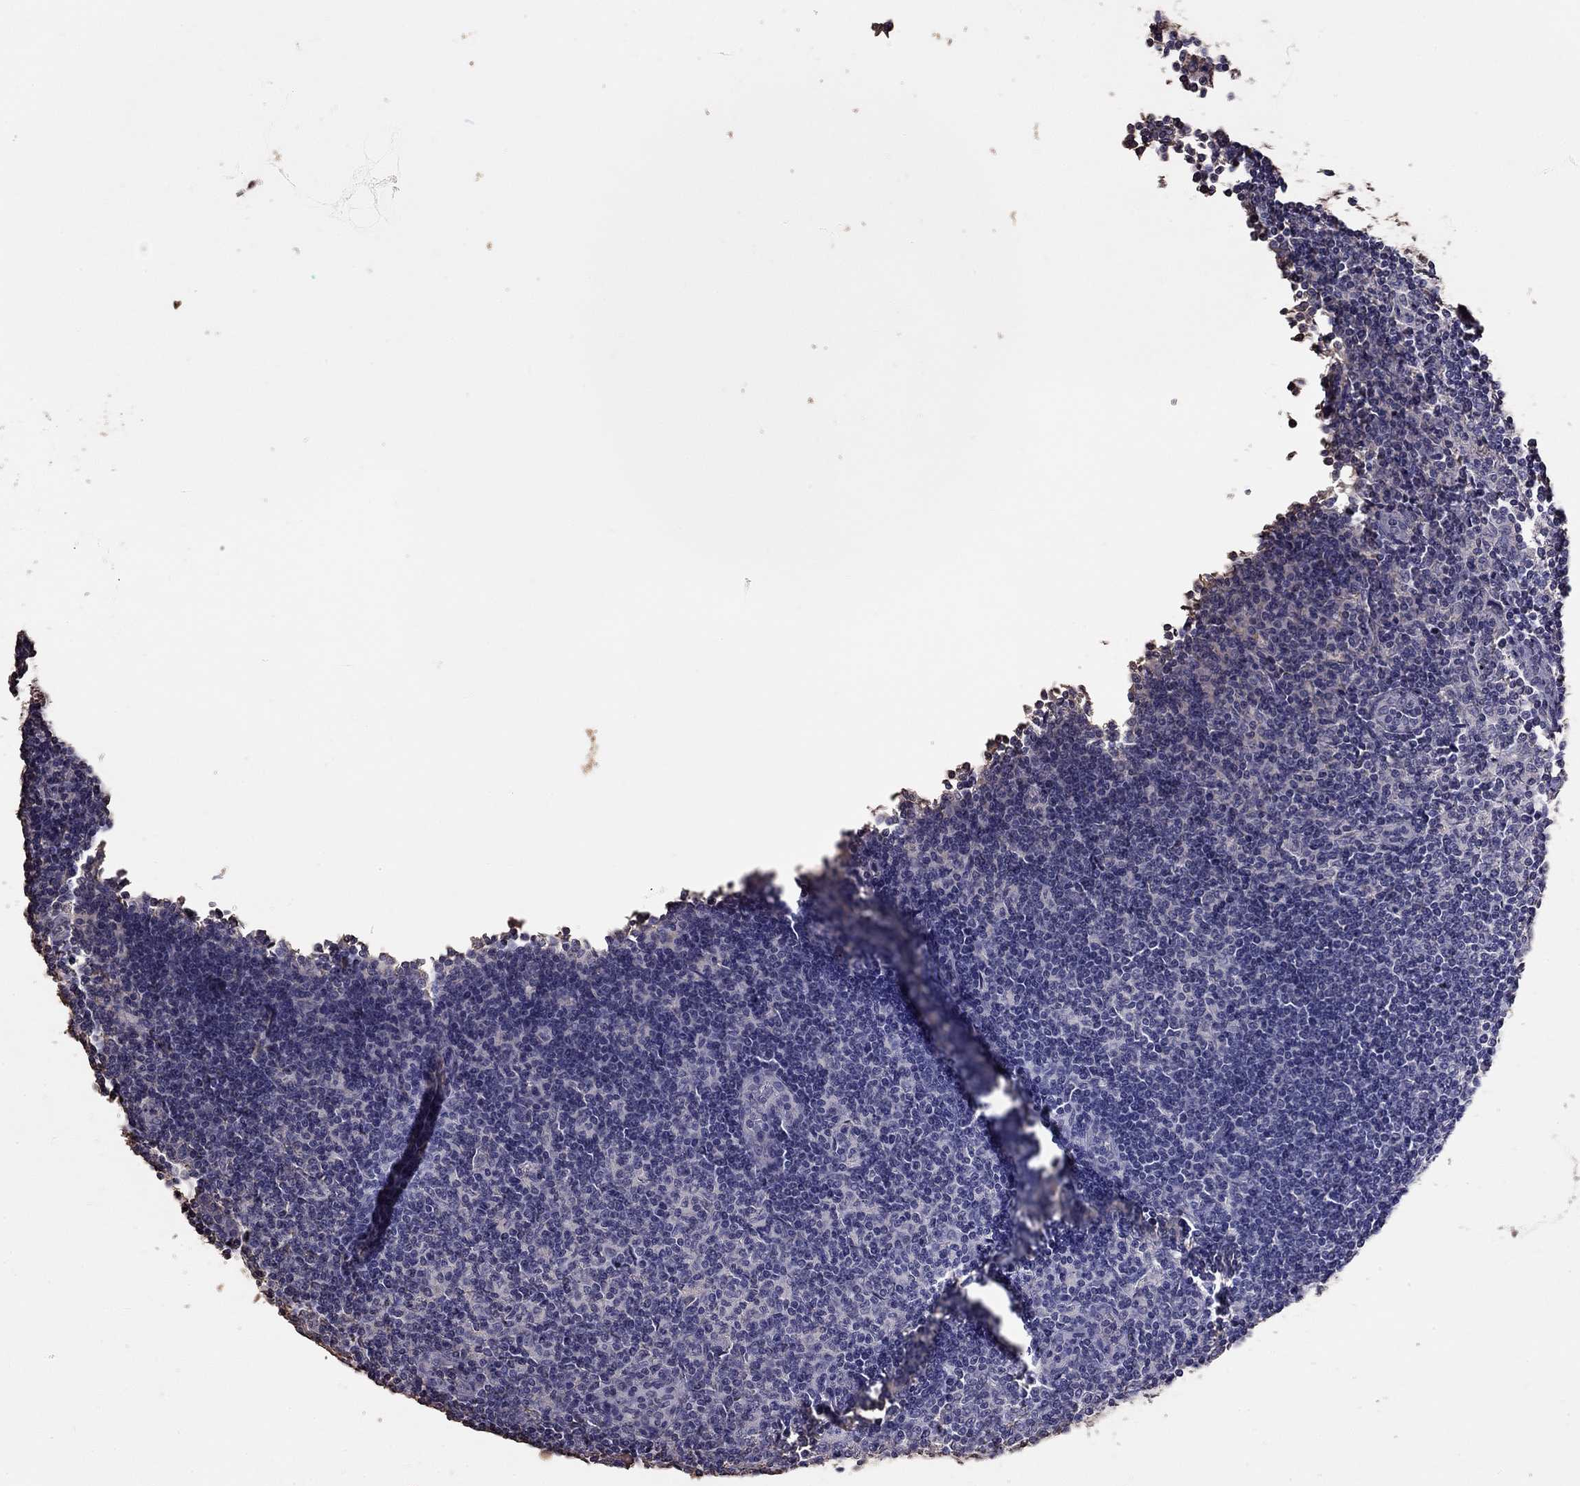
{"staining": {"intensity": "negative", "quantity": "none", "location": "none"}, "tissue": "lymph node", "cell_type": "Germinal center cells", "image_type": "normal", "snomed": [{"axis": "morphology", "description": "Normal tissue, NOS"}, {"axis": "topography", "description": "Lymph node"}], "caption": "A photomicrograph of lymph node stained for a protein reveals no brown staining in germinal center cells. The staining was performed using DAB (3,3'-diaminobenzidine) to visualize the protein expression in brown, while the nuclei were stained in blue with hematoxylin (Magnification: 20x).", "gene": "SUN3", "patient": {"sex": "male", "age": 59}}